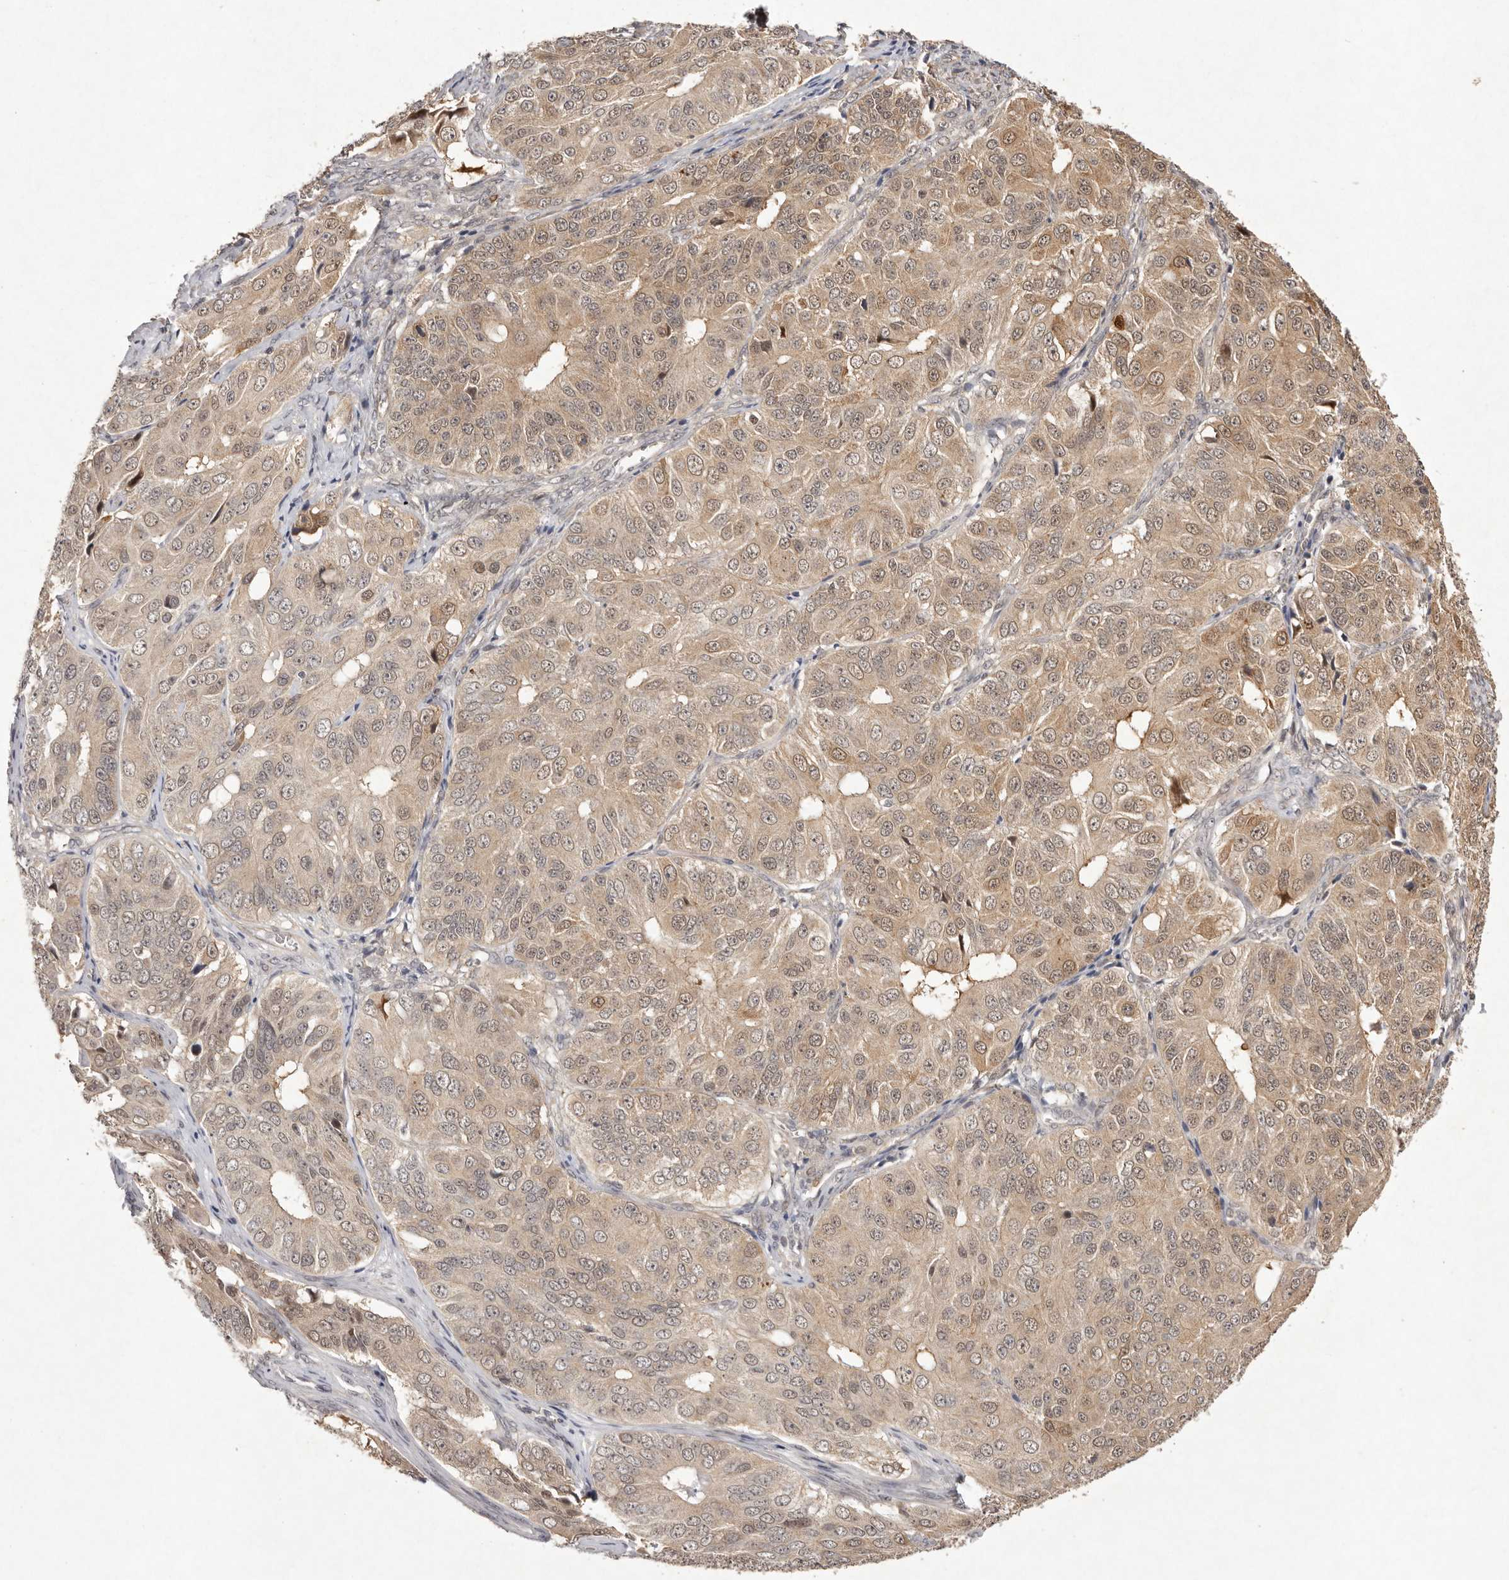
{"staining": {"intensity": "weak", "quantity": ">75%", "location": "cytoplasmic/membranous,nuclear"}, "tissue": "ovarian cancer", "cell_type": "Tumor cells", "image_type": "cancer", "snomed": [{"axis": "morphology", "description": "Carcinoma, endometroid"}, {"axis": "topography", "description": "Ovary"}], "caption": "Weak cytoplasmic/membranous and nuclear staining is present in approximately >75% of tumor cells in ovarian endometroid carcinoma.", "gene": "BUD31", "patient": {"sex": "female", "age": 51}}